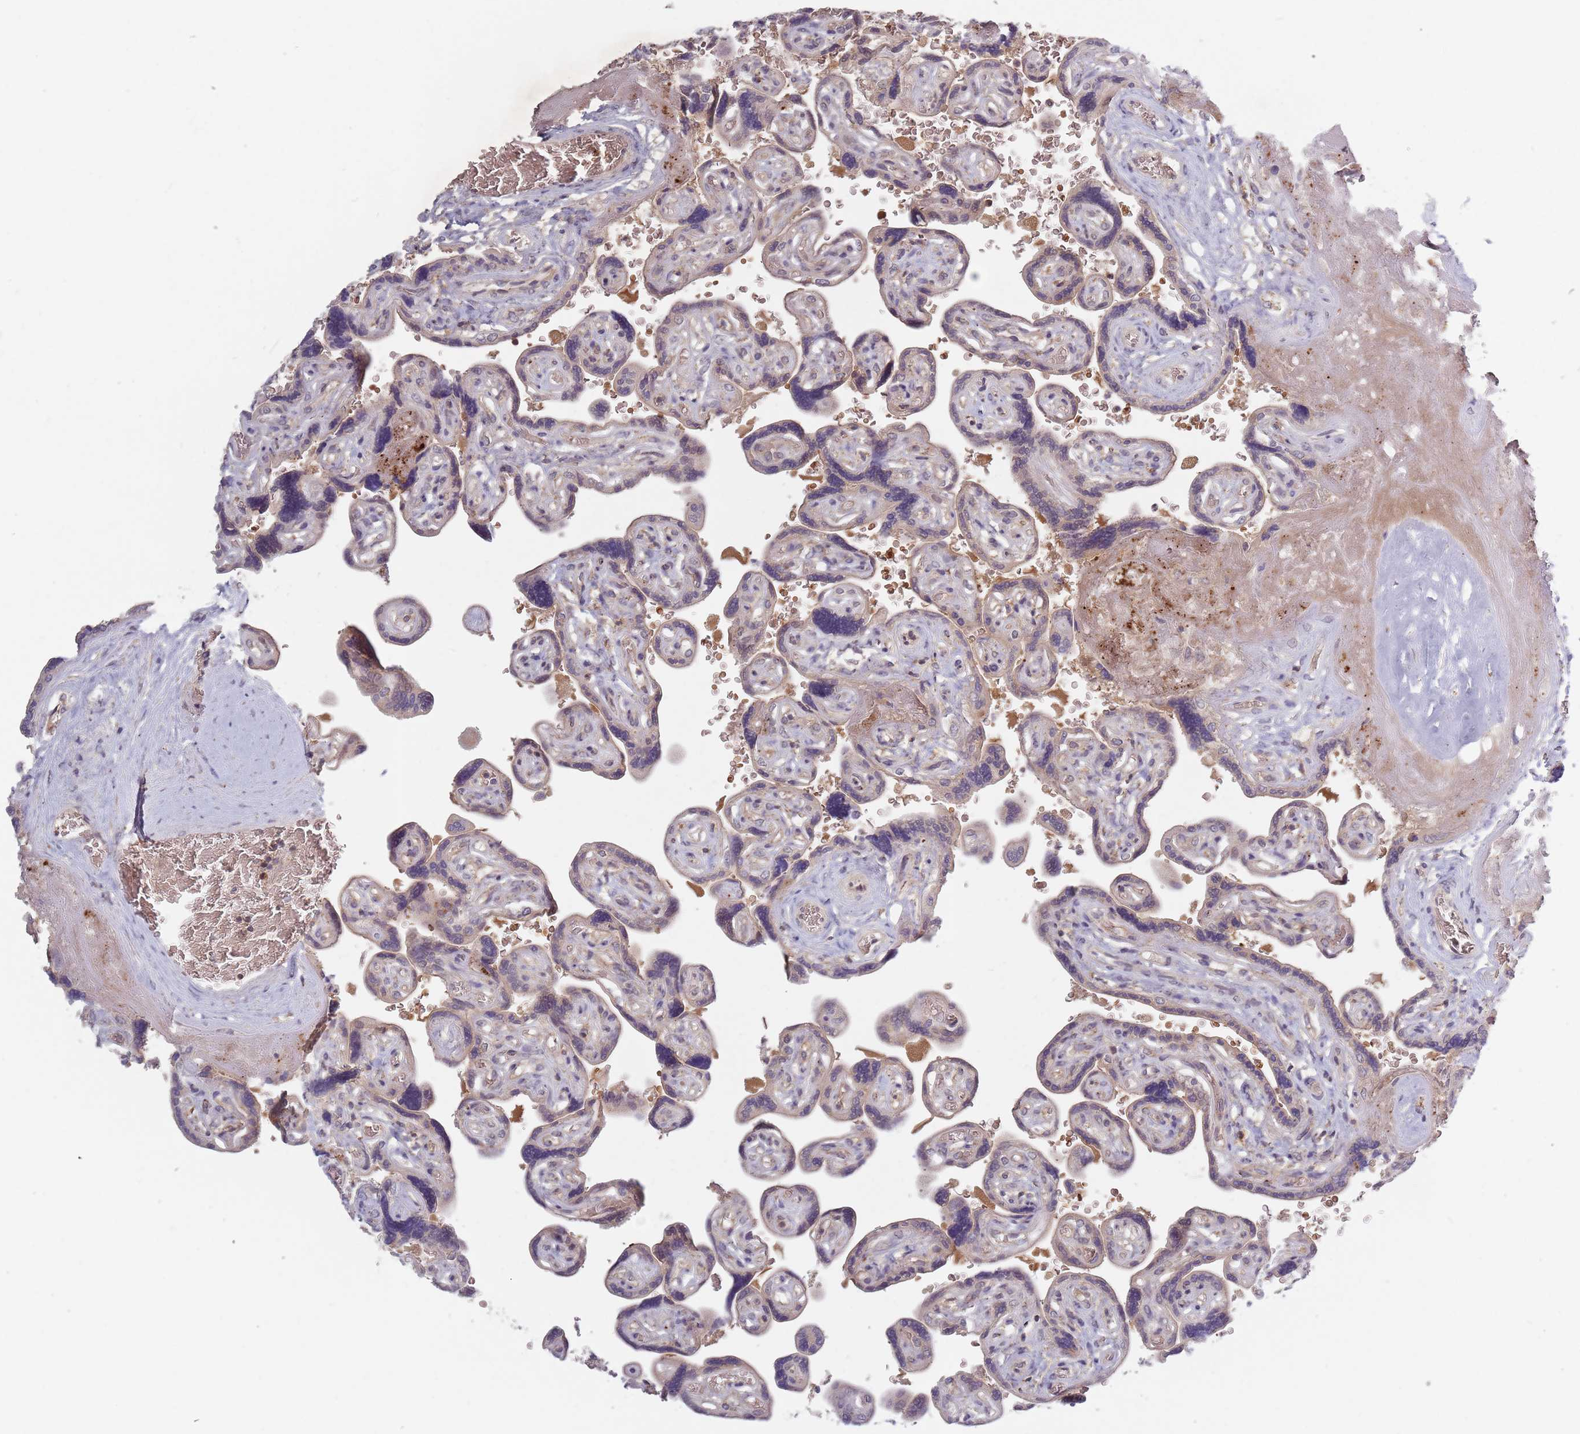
{"staining": {"intensity": "weak", "quantity": ">75%", "location": "cytoplasmic/membranous"}, "tissue": "placenta", "cell_type": "Decidual cells", "image_type": "normal", "snomed": [{"axis": "morphology", "description": "Normal tissue, NOS"}, {"axis": "topography", "description": "Placenta"}], "caption": "IHC of unremarkable placenta shows low levels of weak cytoplasmic/membranous staining in approximately >75% of decidual cells.", "gene": "ASB13", "patient": {"sex": "female", "age": 32}}